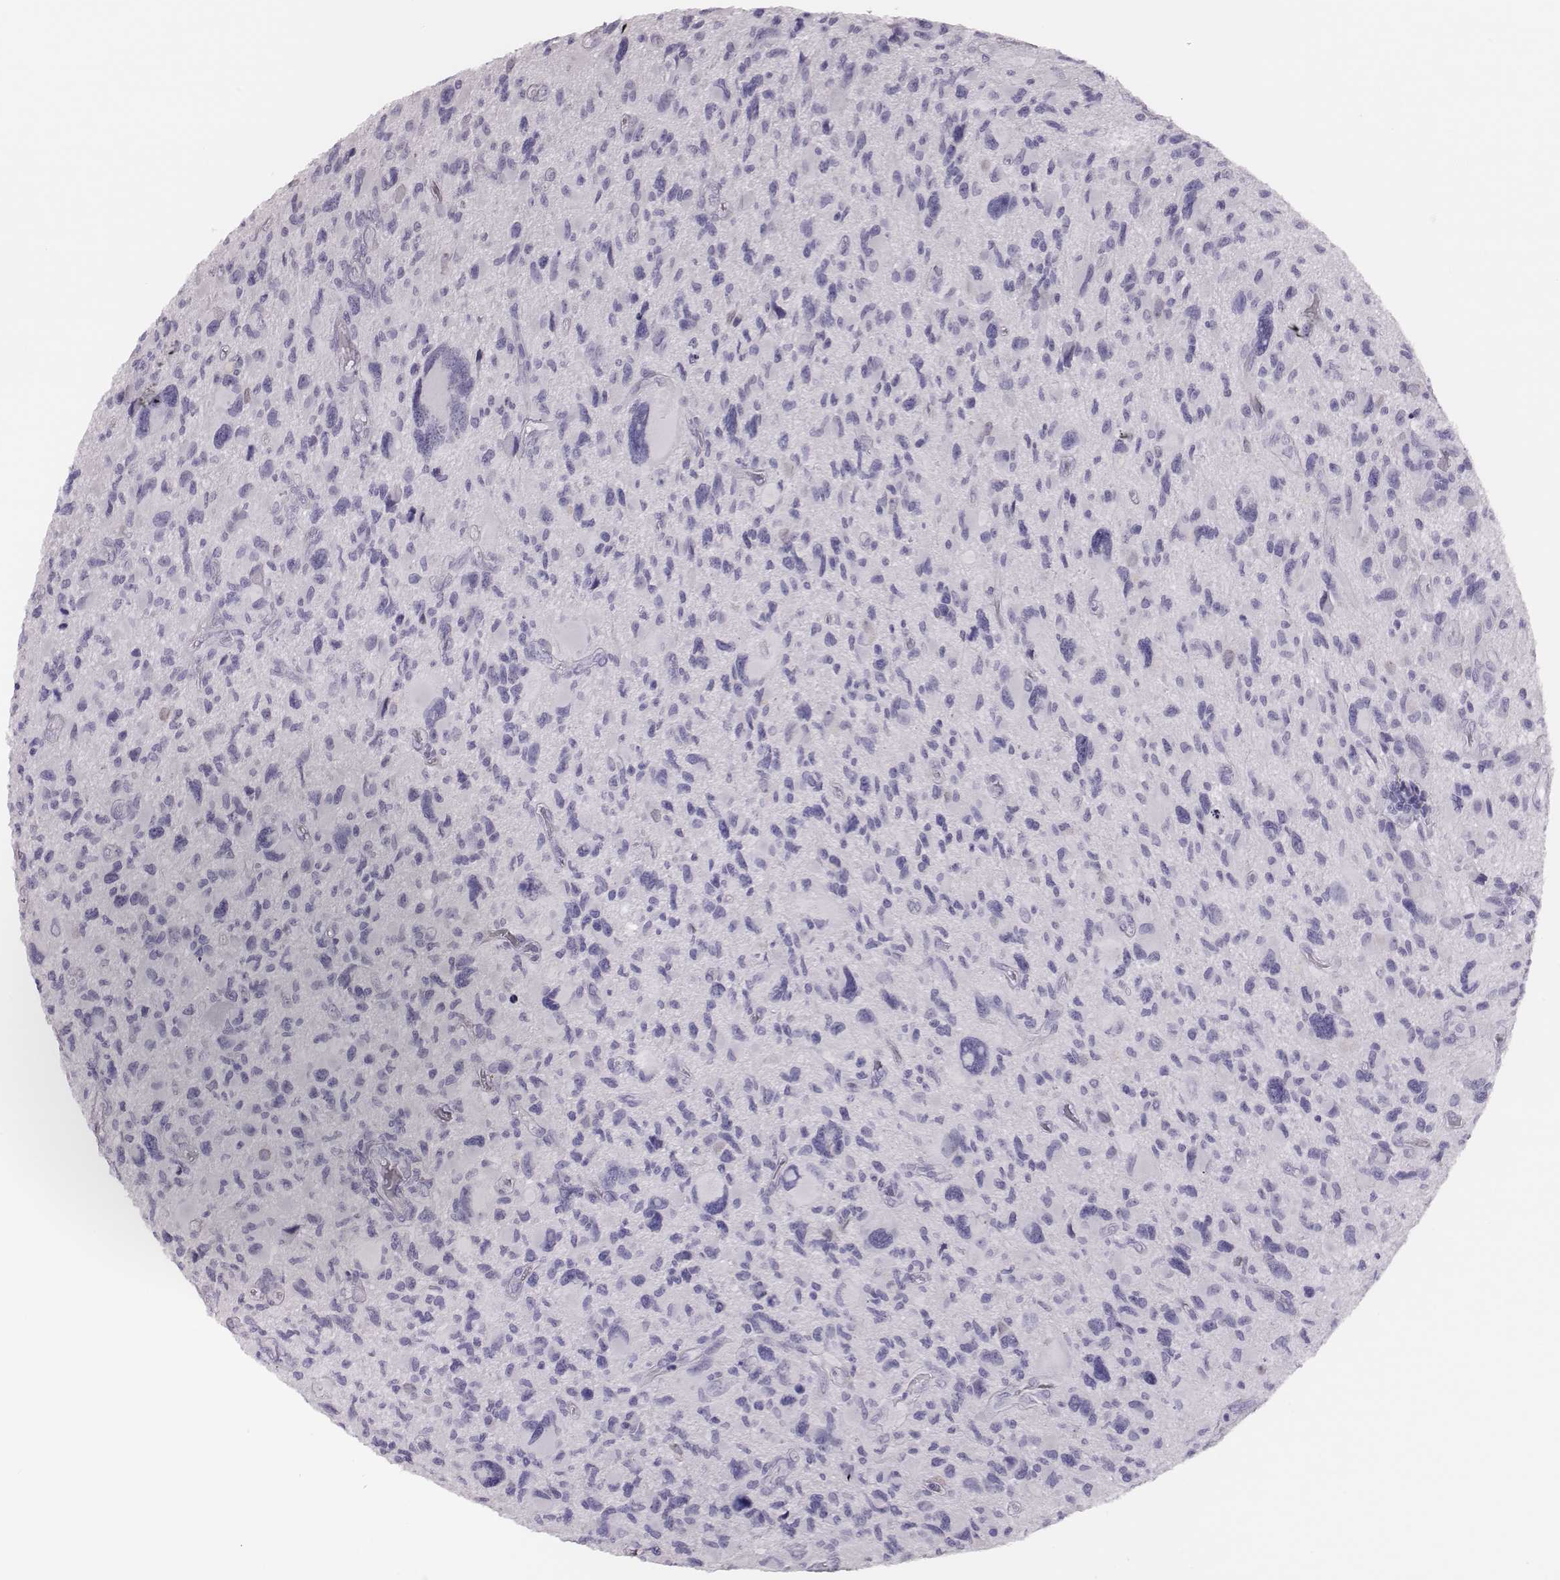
{"staining": {"intensity": "negative", "quantity": "none", "location": "none"}, "tissue": "glioma", "cell_type": "Tumor cells", "image_type": "cancer", "snomed": [{"axis": "morphology", "description": "Glioma, malignant, NOS"}, {"axis": "morphology", "description": "Glioma, malignant, High grade"}, {"axis": "topography", "description": "Brain"}], "caption": "There is no significant staining in tumor cells of glioma.", "gene": "H1-6", "patient": {"sex": "female", "age": 71}}